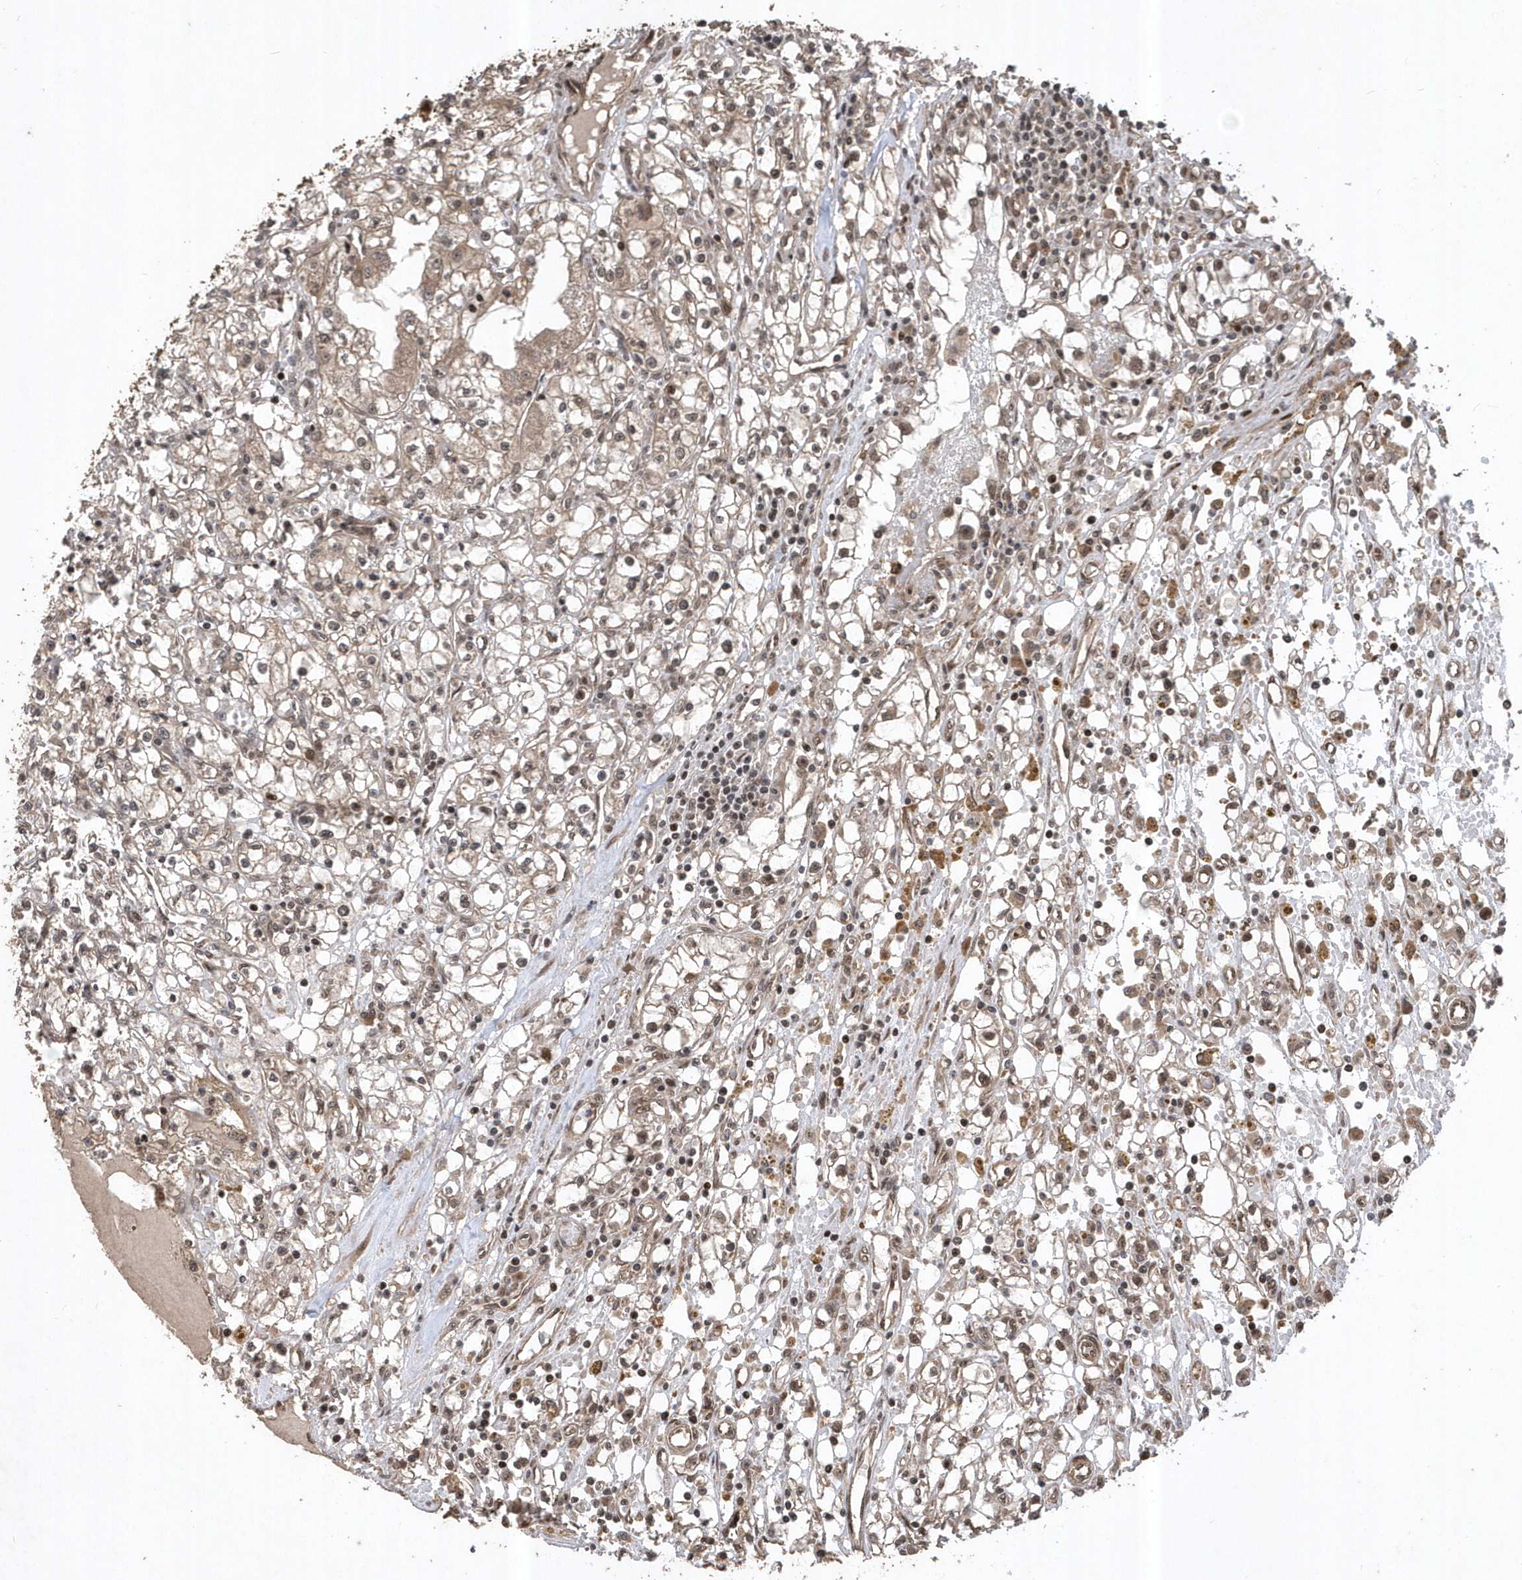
{"staining": {"intensity": "weak", "quantity": "25%-75%", "location": "cytoplasmic/membranous,nuclear"}, "tissue": "renal cancer", "cell_type": "Tumor cells", "image_type": "cancer", "snomed": [{"axis": "morphology", "description": "Adenocarcinoma, NOS"}, {"axis": "topography", "description": "Kidney"}], "caption": "This micrograph reveals IHC staining of human adenocarcinoma (renal), with low weak cytoplasmic/membranous and nuclear expression in approximately 25%-75% of tumor cells.", "gene": "INTS12", "patient": {"sex": "male", "age": 56}}